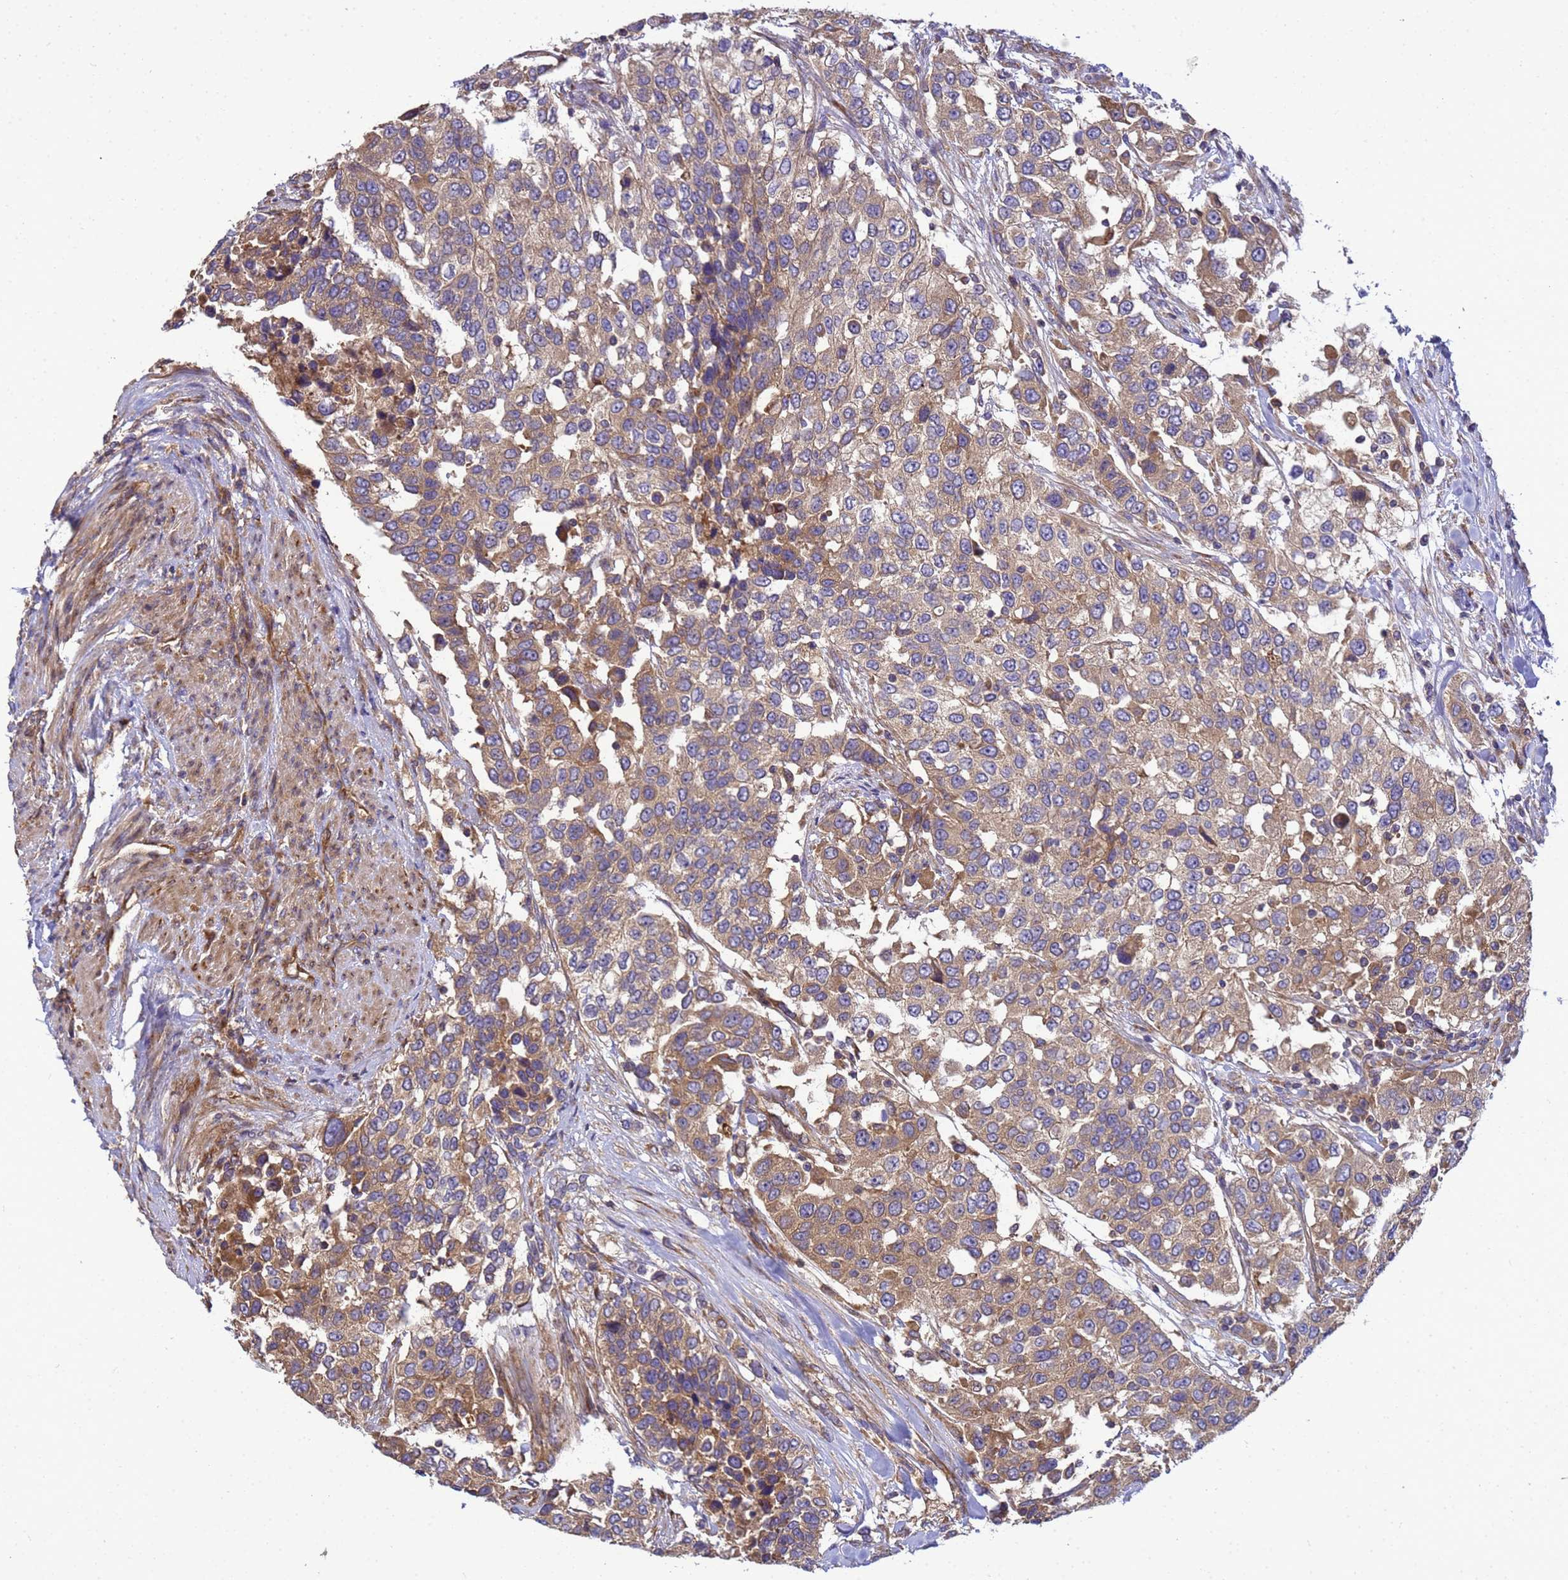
{"staining": {"intensity": "moderate", "quantity": ">75%", "location": "cytoplasmic/membranous"}, "tissue": "urothelial cancer", "cell_type": "Tumor cells", "image_type": "cancer", "snomed": [{"axis": "morphology", "description": "Urothelial carcinoma, High grade"}, {"axis": "topography", "description": "Urinary bladder"}], "caption": "A brown stain shows moderate cytoplasmic/membranous expression of a protein in human high-grade urothelial carcinoma tumor cells.", "gene": "BECN1", "patient": {"sex": "female", "age": 80}}